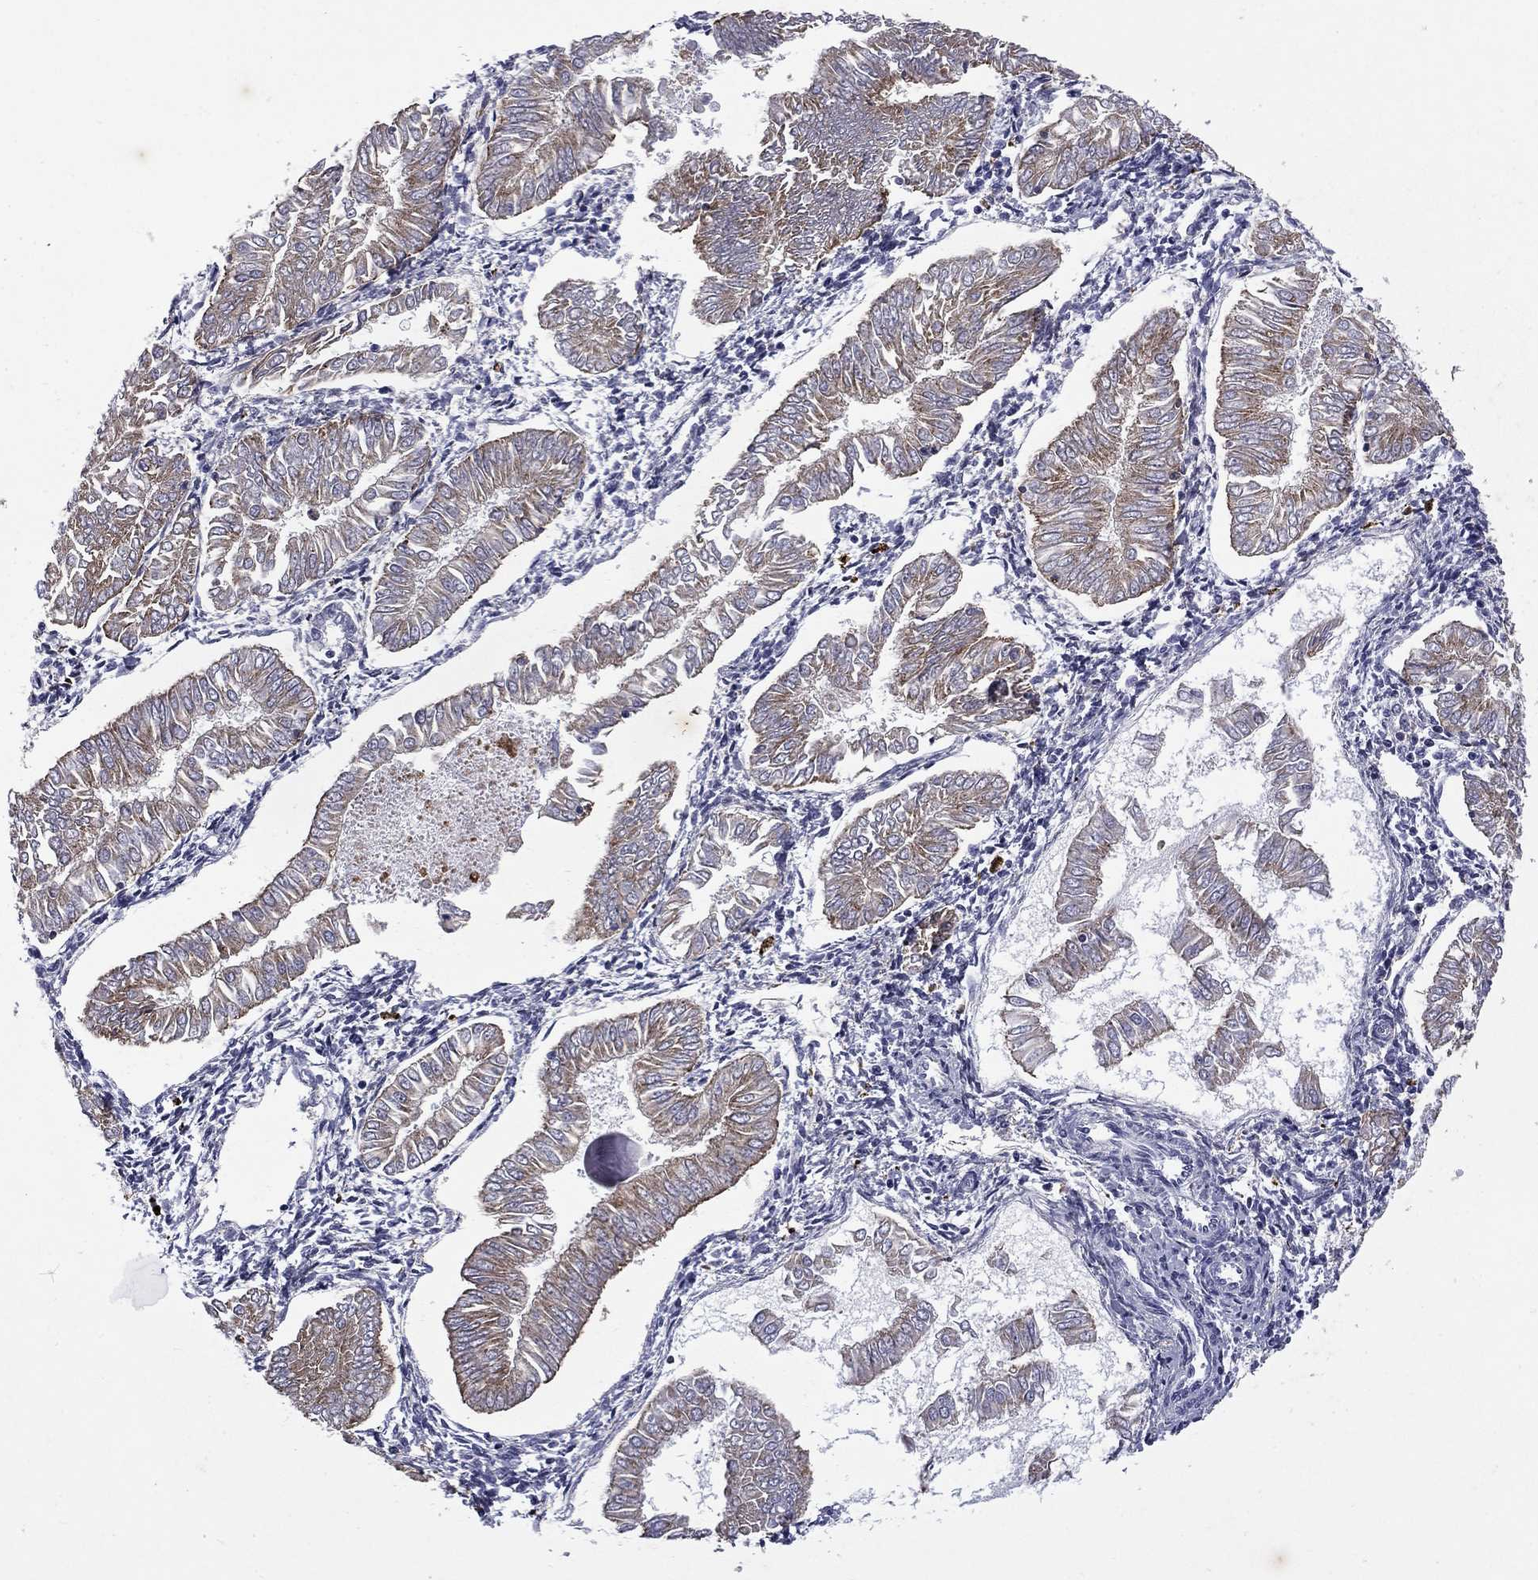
{"staining": {"intensity": "weak", "quantity": "25%-75%", "location": "cytoplasmic/membranous"}, "tissue": "endometrial cancer", "cell_type": "Tumor cells", "image_type": "cancer", "snomed": [{"axis": "morphology", "description": "Adenocarcinoma, NOS"}, {"axis": "topography", "description": "Endometrium"}], "caption": "The image demonstrates staining of endometrial cancer, revealing weak cytoplasmic/membranous protein positivity (brown color) within tumor cells.", "gene": "MADCAM1", "patient": {"sex": "female", "age": 53}}